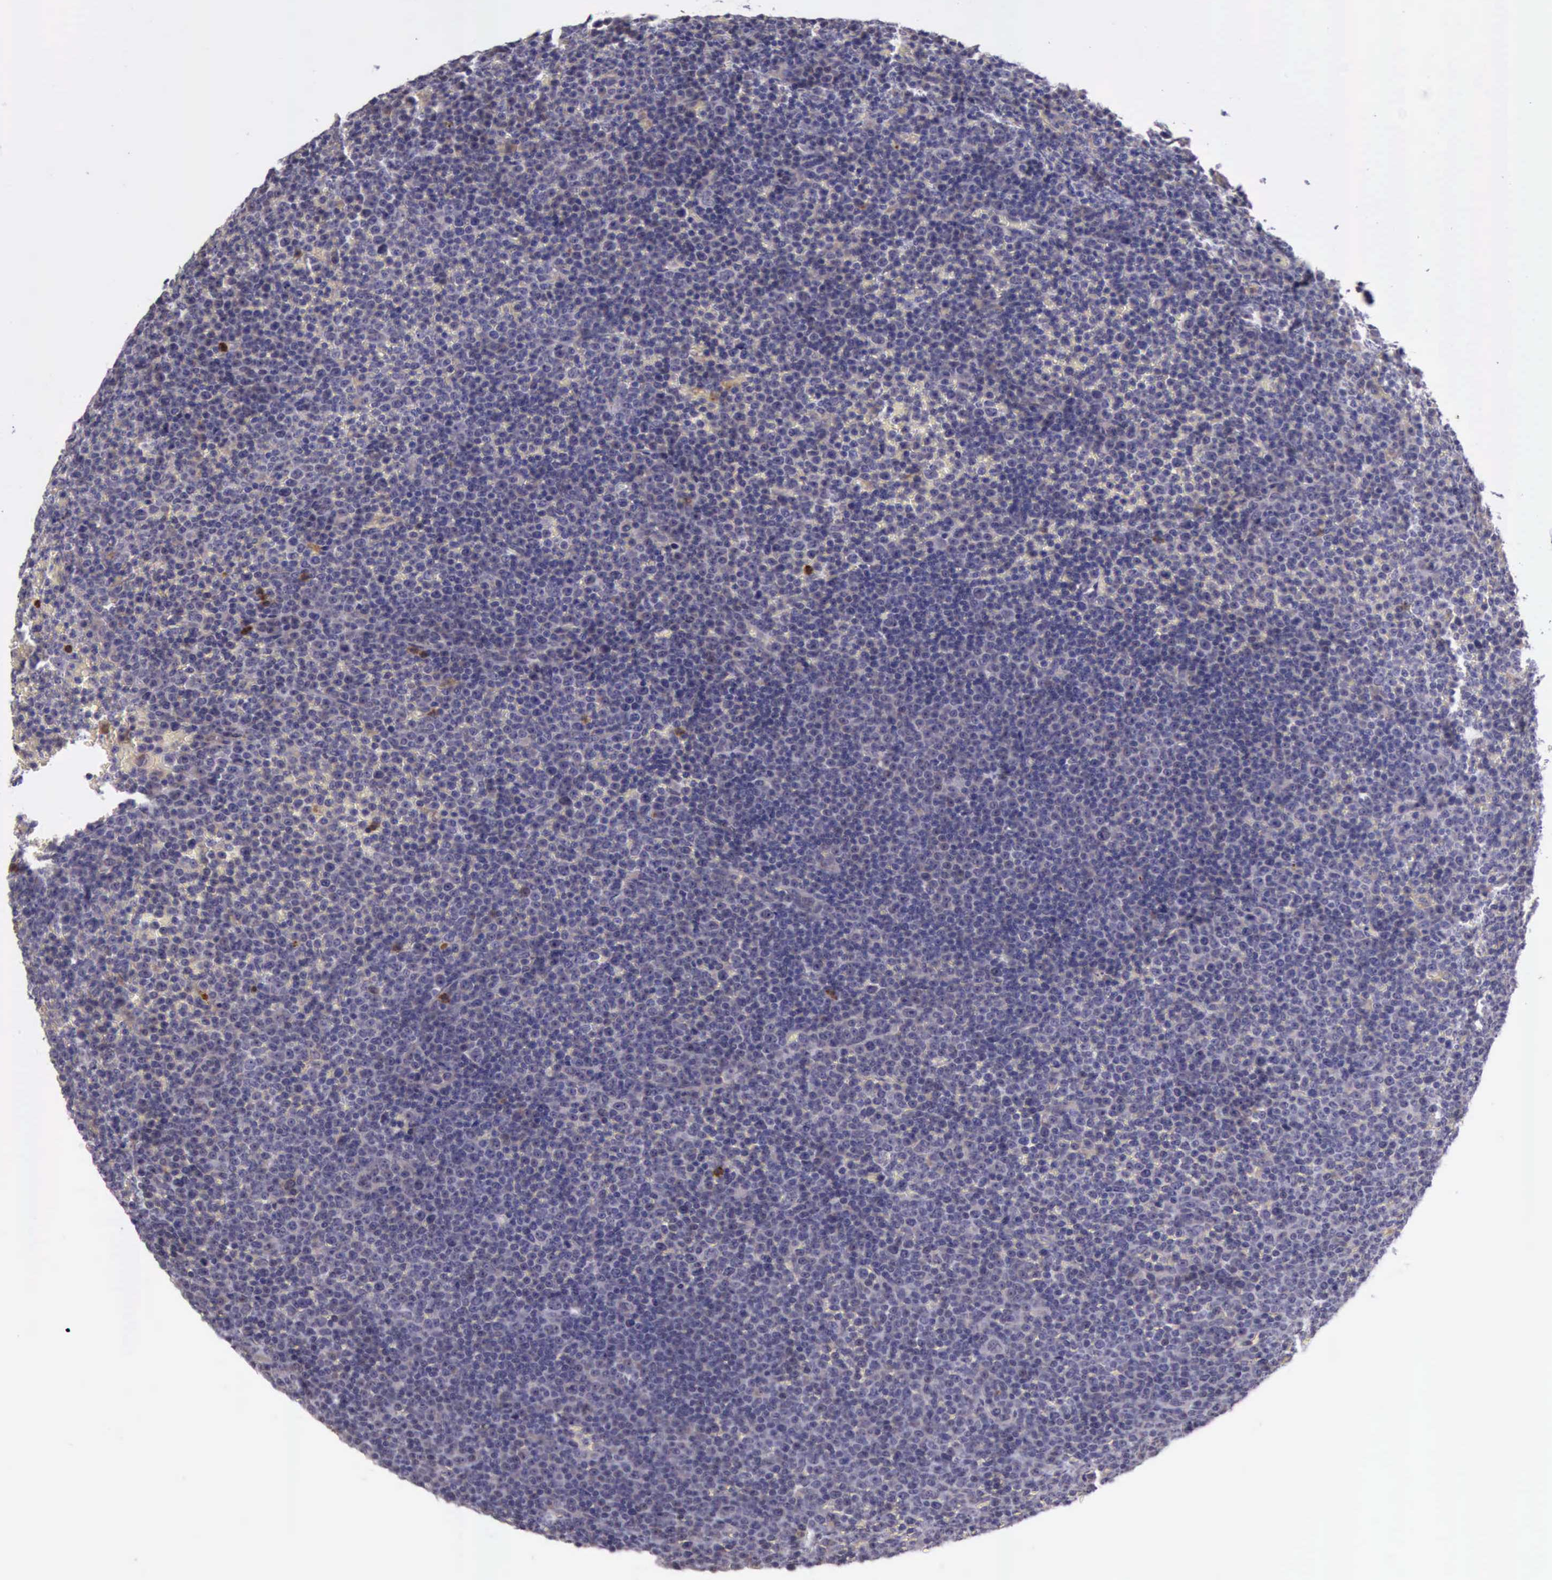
{"staining": {"intensity": "negative", "quantity": "none", "location": "none"}, "tissue": "lymphoma", "cell_type": "Tumor cells", "image_type": "cancer", "snomed": [{"axis": "morphology", "description": "Malignant lymphoma, non-Hodgkin's type, Low grade"}, {"axis": "topography", "description": "Lymph node"}], "caption": "Immunohistochemistry histopathology image of human lymphoma stained for a protein (brown), which exhibits no expression in tumor cells. The staining was performed using DAB to visualize the protein expression in brown, while the nuclei were stained in blue with hematoxylin (Magnification: 20x).", "gene": "PLEK2", "patient": {"sex": "male", "age": 50}}